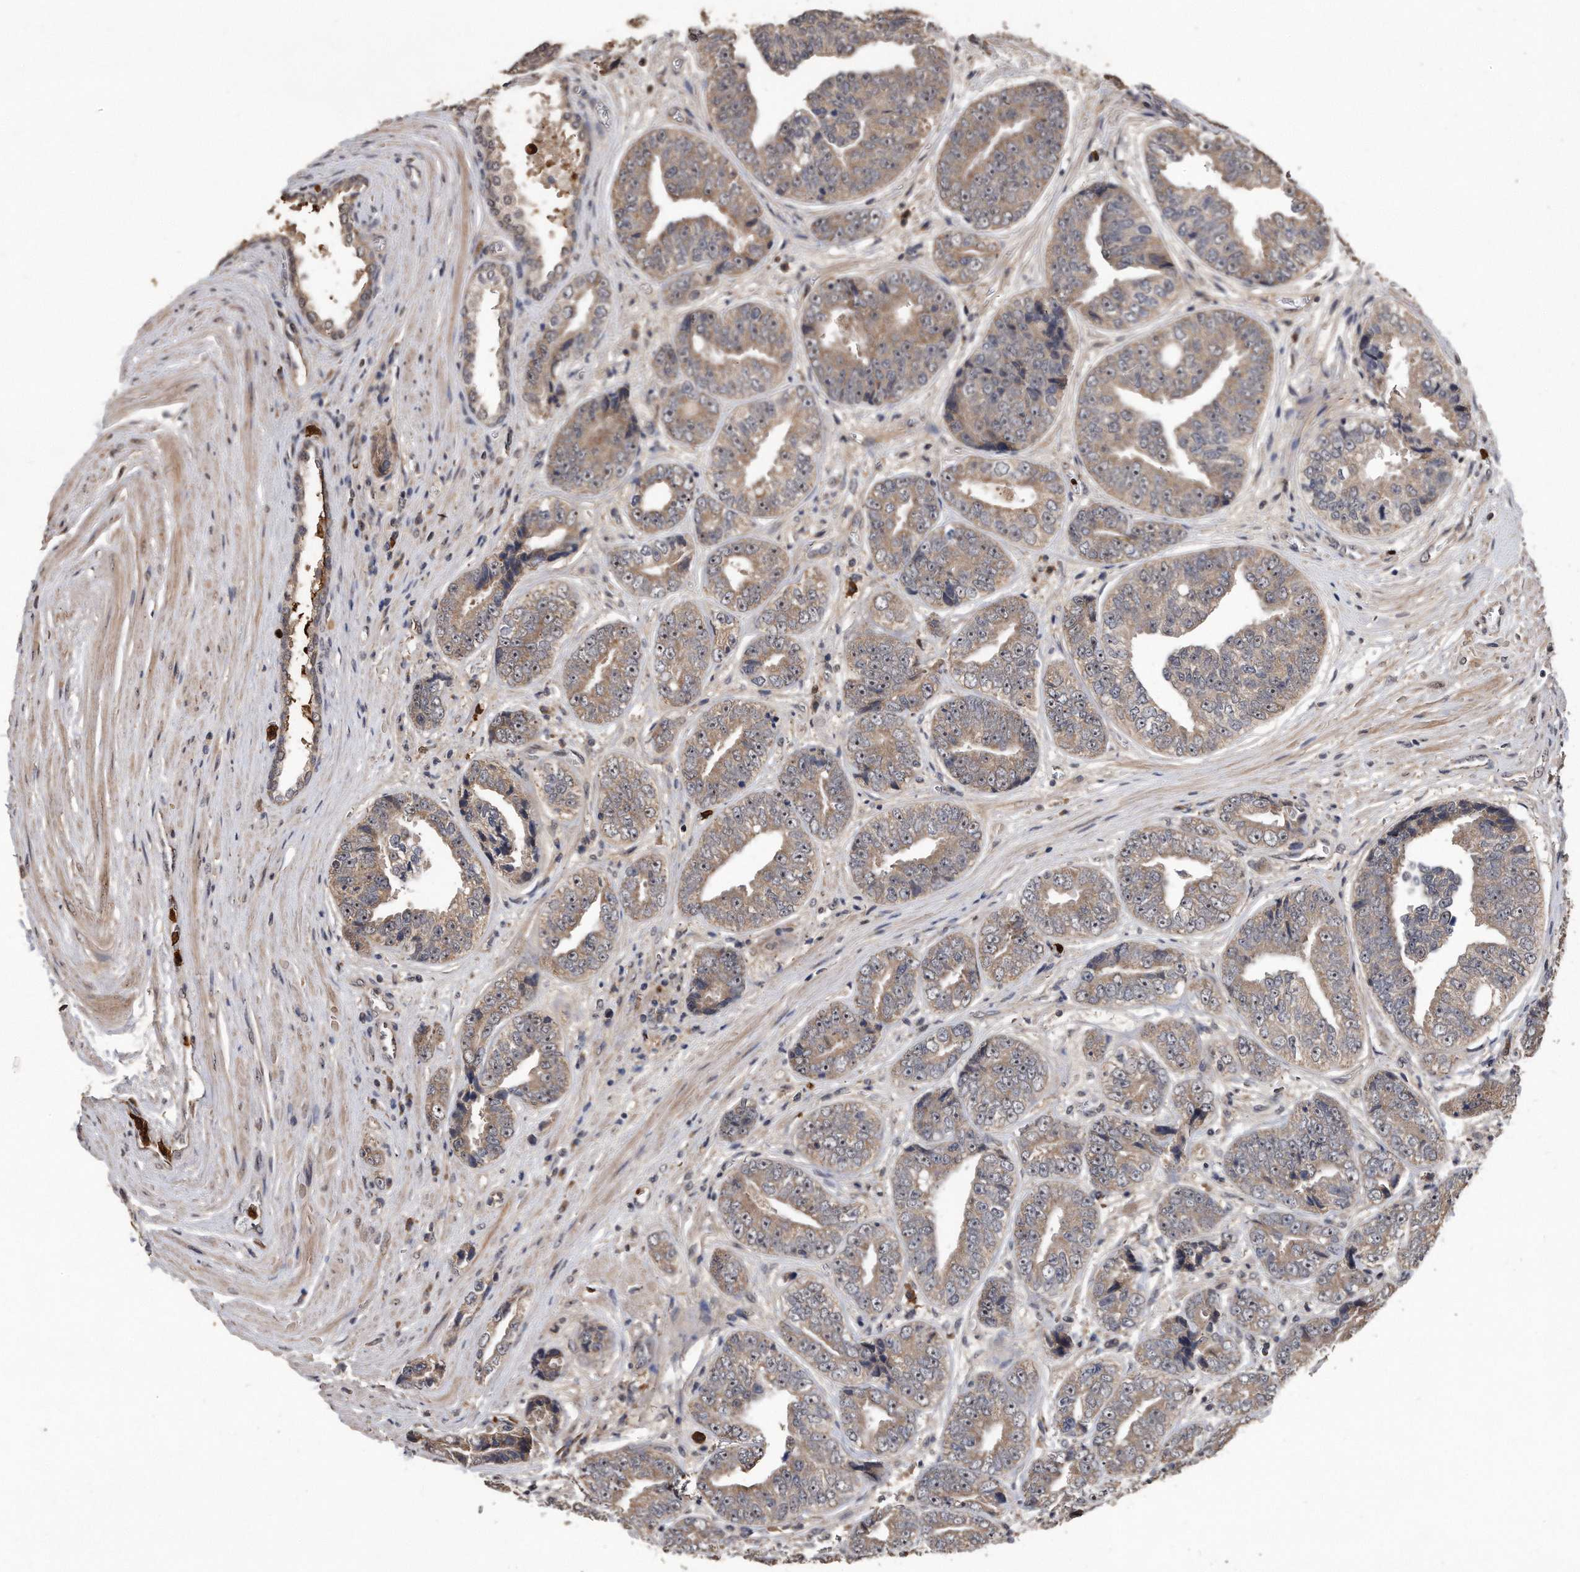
{"staining": {"intensity": "weak", "quantity": ">75%", "location": "cytoplasmic/membranous,nuclear"}, "tissue": "prostate cancer", "cell_type": "Tumor cells", "image_type": "cancer", "snomed": [{"axis": "morphology", "description": "Adenocarcinoma, High grade"}, {"axis": "topography", "description": "Prostate"}], "caption": "Weak cytoplasmic/membranous and nuclear protein positivity is appreciated in approximately >75% of tumor cells in prostate cancer. (Stains: DAB (3,3'-diaminobenzidine) in brown, nuclei in blue, Microscopy: brightfield microscopy at high magnification).", "gene": "PELO", "patient": {"sex": "male", "age": 61}}